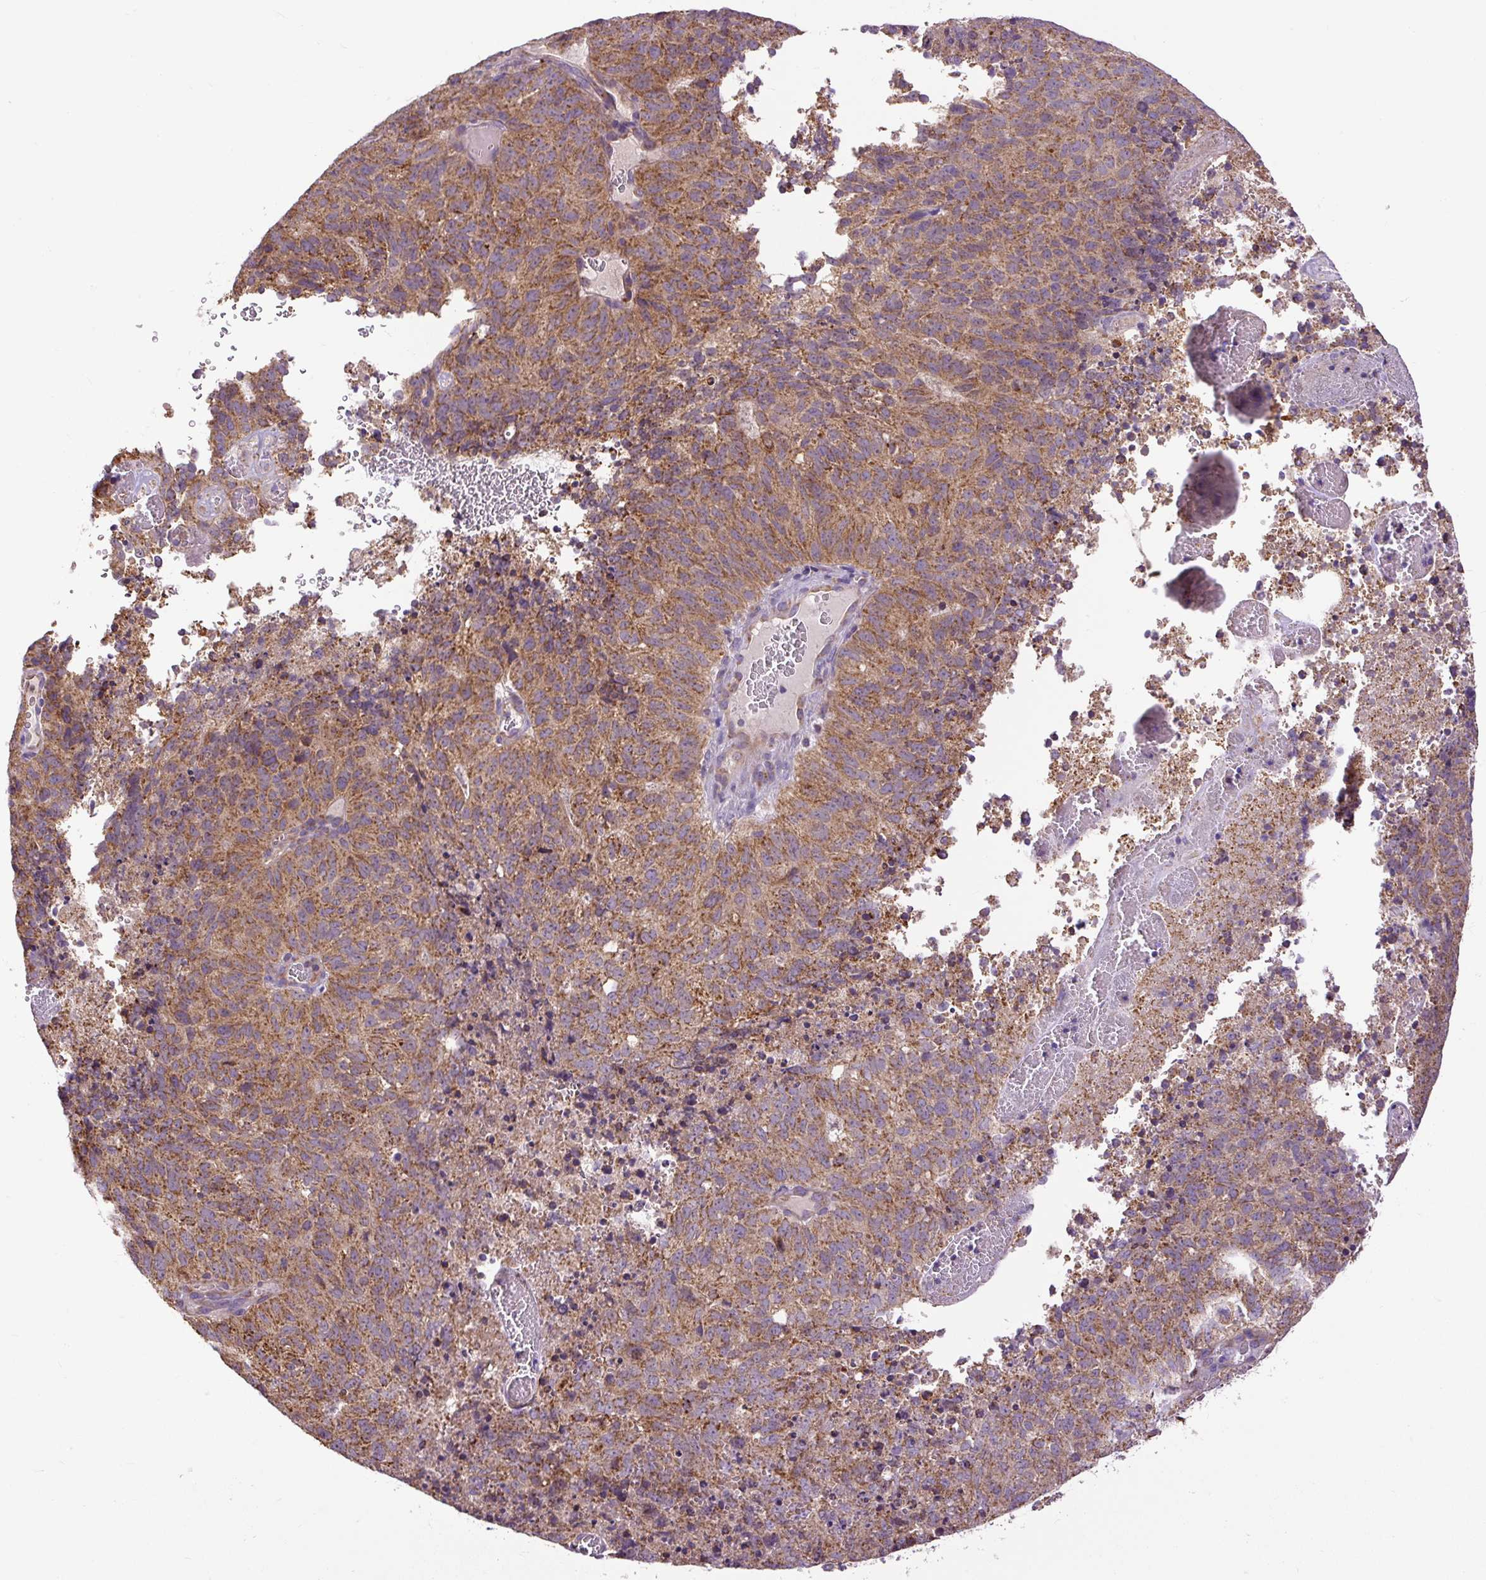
{"staining": {"intensity": "moderate", "quantity": ">75%", "location": "cytoplasmic/membranous"}, "tissue": "cervical cancer", "cell_type": "Tumor cells", "image_type": "cancer", "snomed": [{"axis": "morphology", "description": "Adenocarcinoma, NOS"}, {"axis": "topography", "description": "Cervix"}], "caption": "Cervical cancer (adenocarcinoma) stained with a brown dye shows moderate cytoplasmic/membranous positive positivity in about >75% of tumor cells.", "gene": "TM2D3", "patient": {"sex": "female", "age": 38}}